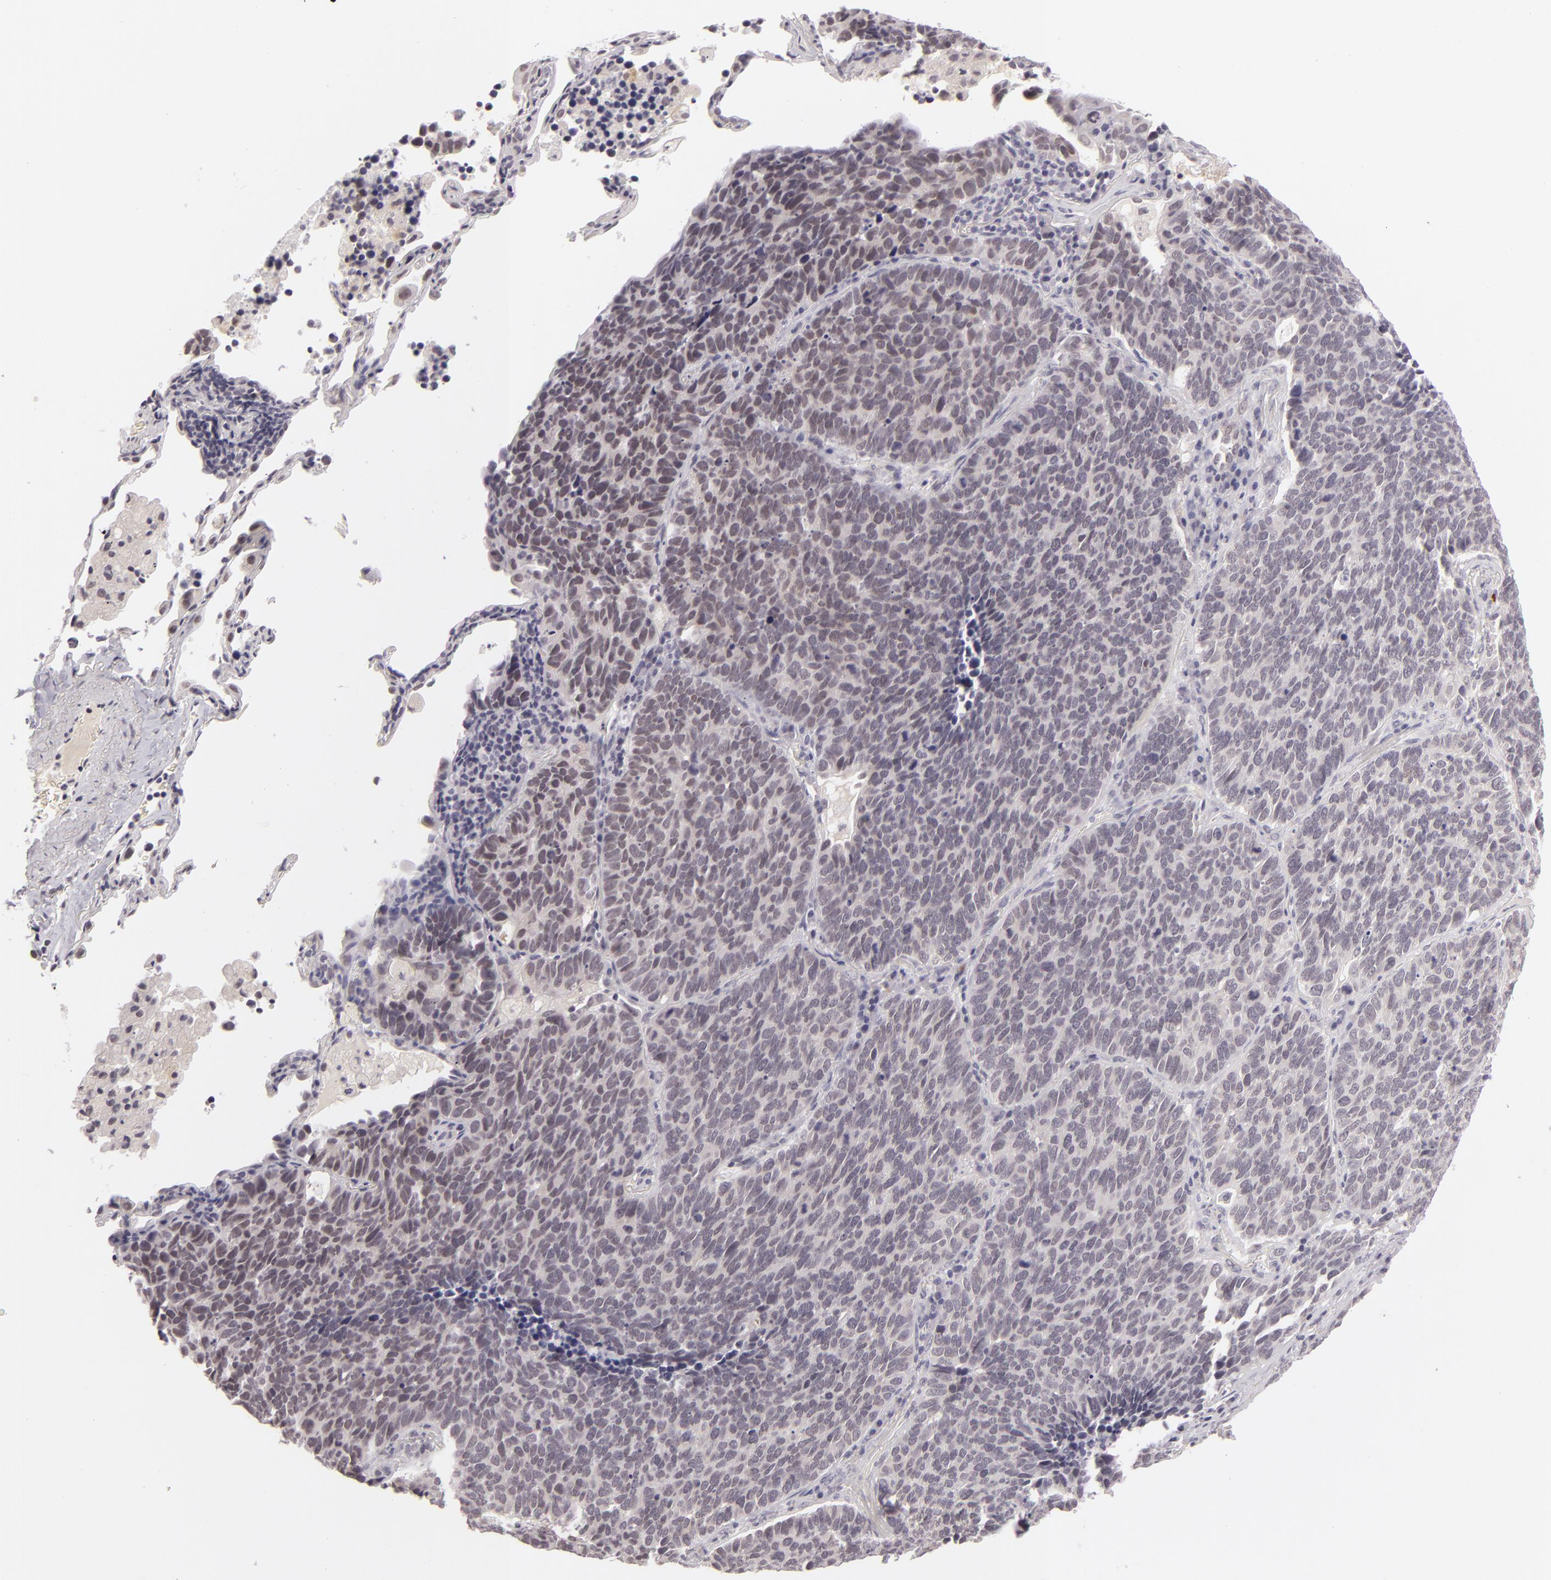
{"staining": {"intensity": "weak", "quantity": "<25%", "location": "nuclear"}, "tissue": "lung cancer", "cell_type": "Tumor cells", "image_type": "cancer", "snomed": [{"axis": "morphology", "description": "Neoplasm, malignant, NOS"}, {"axis": "topography", "description": "Lung"}], "caption": "This is an immunohistochemistry (IHC) micrograph of lung cancer (neoplasm (malignant)). There is no expression in tumor cells.", "gene": "ZNF205", "patient": {"sex": "female", "age": 75}}